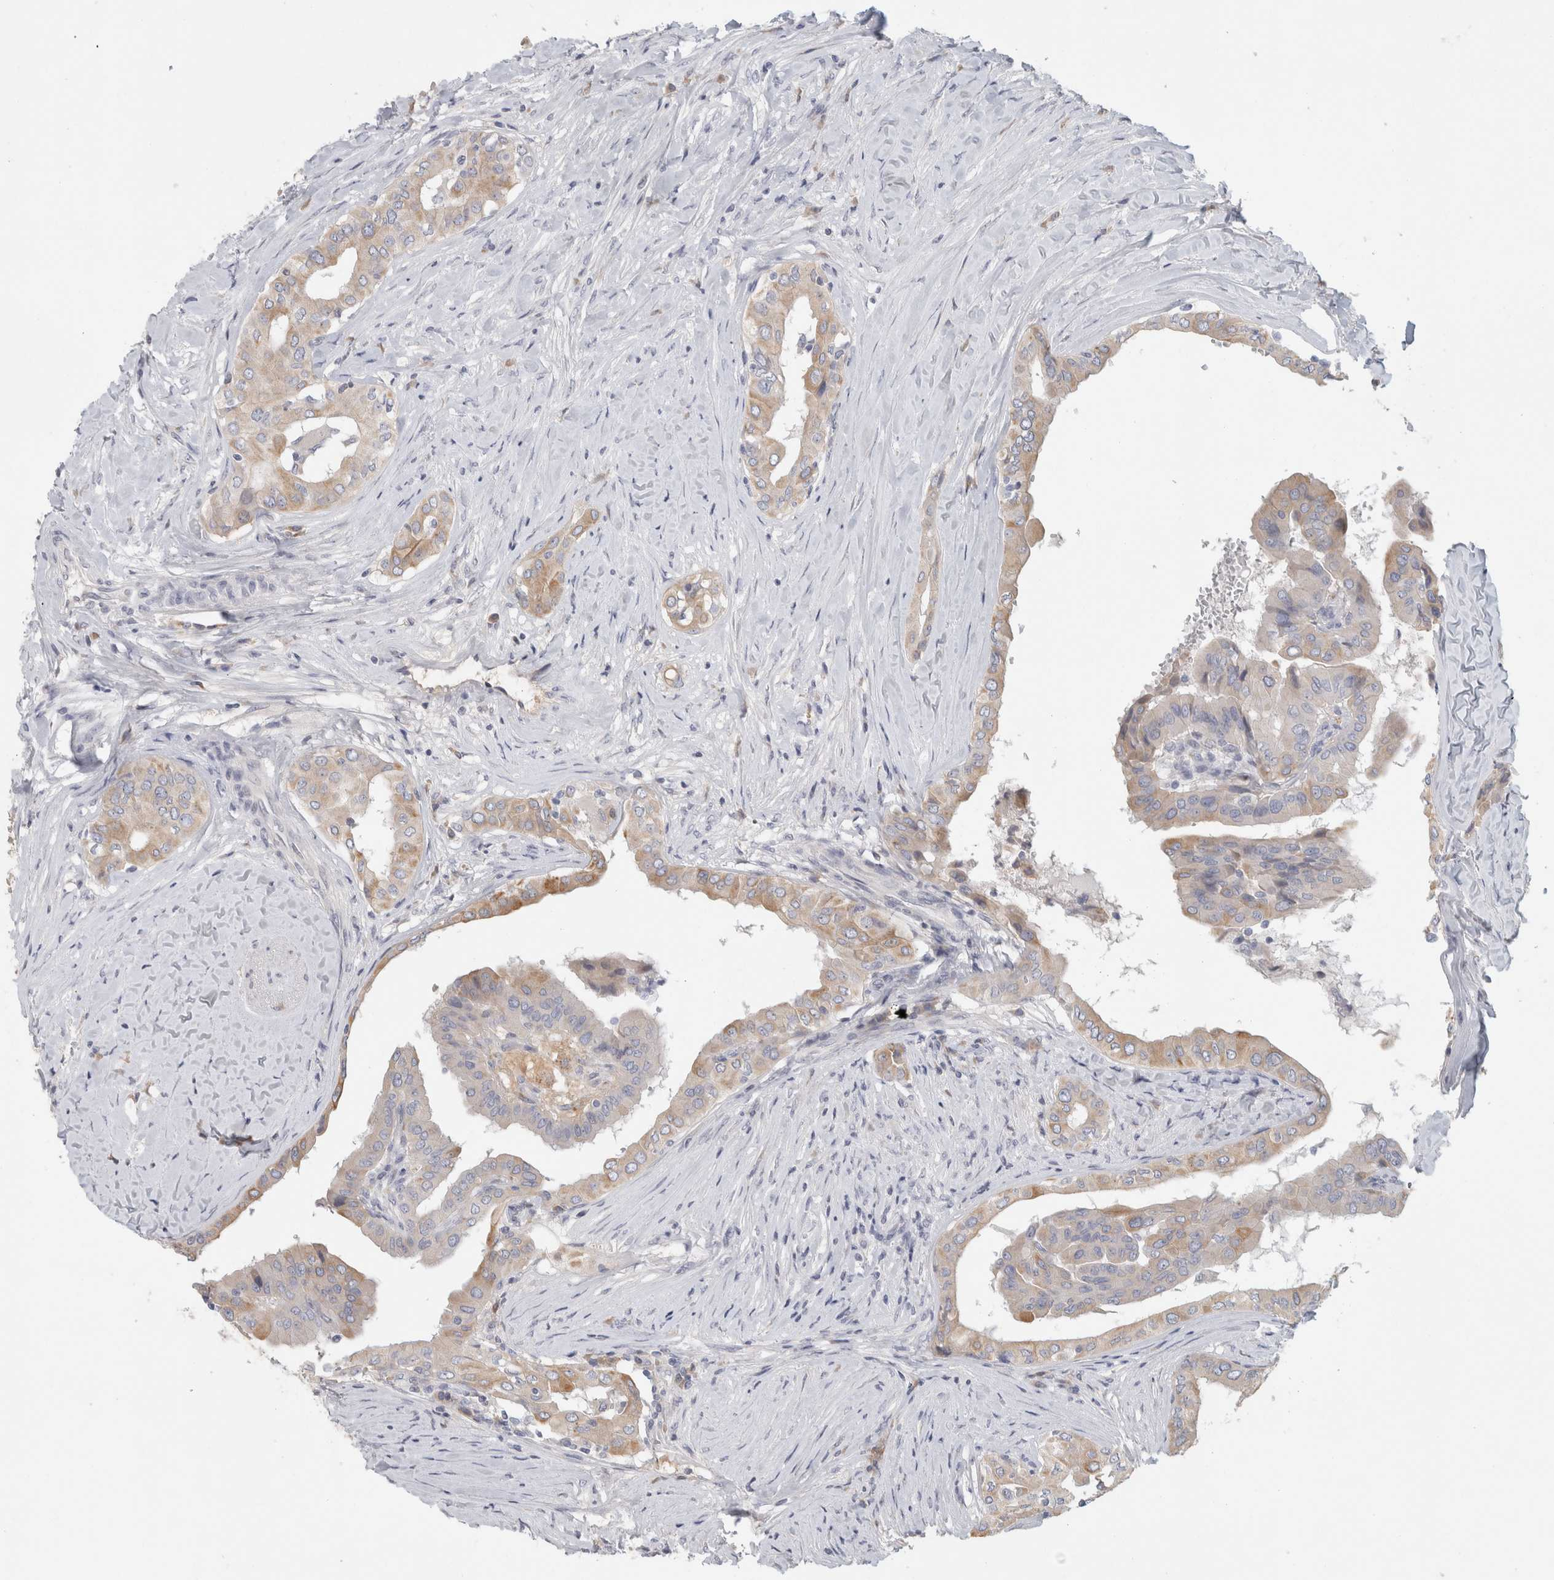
{"staining": {"intensity": "weak", "quantity": "25%-75%", "location": "cytoplasmic/membranous"}, "tissue": "thyroid cancer", "cell_type": "Tumor cells", "image_type": "cancer", "snomed": [{"axis": "morphology", "description": "Papillary adenocarcinoma, NOS"}, {"axis": "topography", "description": "Thyroid gland"}], "caption": "About 25%-75% of tumor cells in thyroid cancer show weak cytoplasmic/membranous protein positivity as visualized by brown immunohistochemical staining.", "gene": "STK31", "patient": {"sex": "male", "age": 33}}